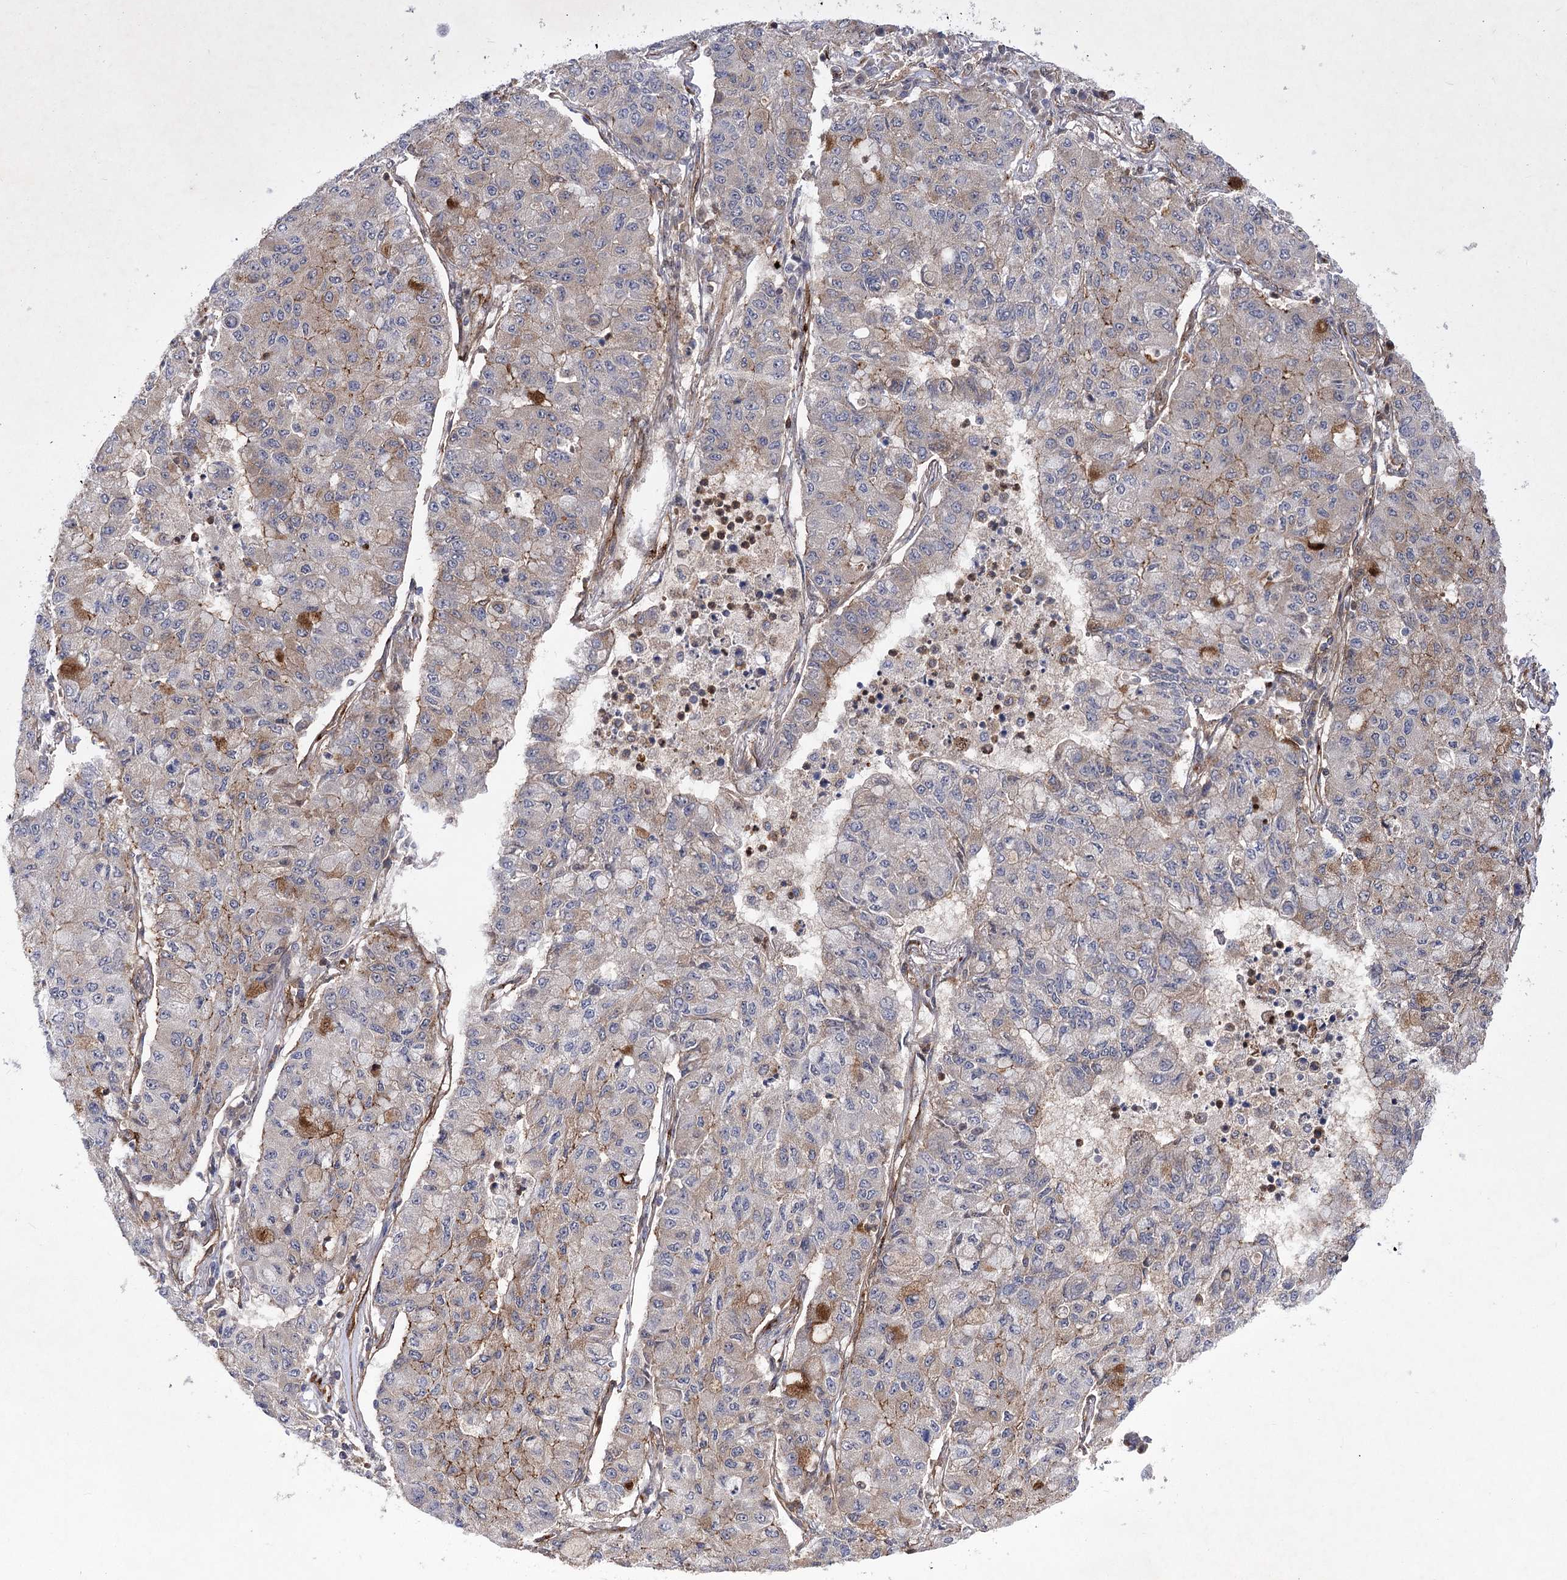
{"staining": {"intensity": "weak", "quantity": "<25%", "location": "cytoplasmic/membranous"}, "tissue": "lung cancer", "cell_type": "Tumor cells", "image_type": "cancer", "snomed": [{"axis": "morphology", "description": "Squamous cell carcinoma, NOS"}, {"axis": "topography", "description": "Lung"}], "caption": "The histopathology image reveals no significant expression in tumor cells of lung cancer (squamous cell carcinoma).", "gene": "ARHGAP31", "patient": {"sex": "male", "age": 74}}